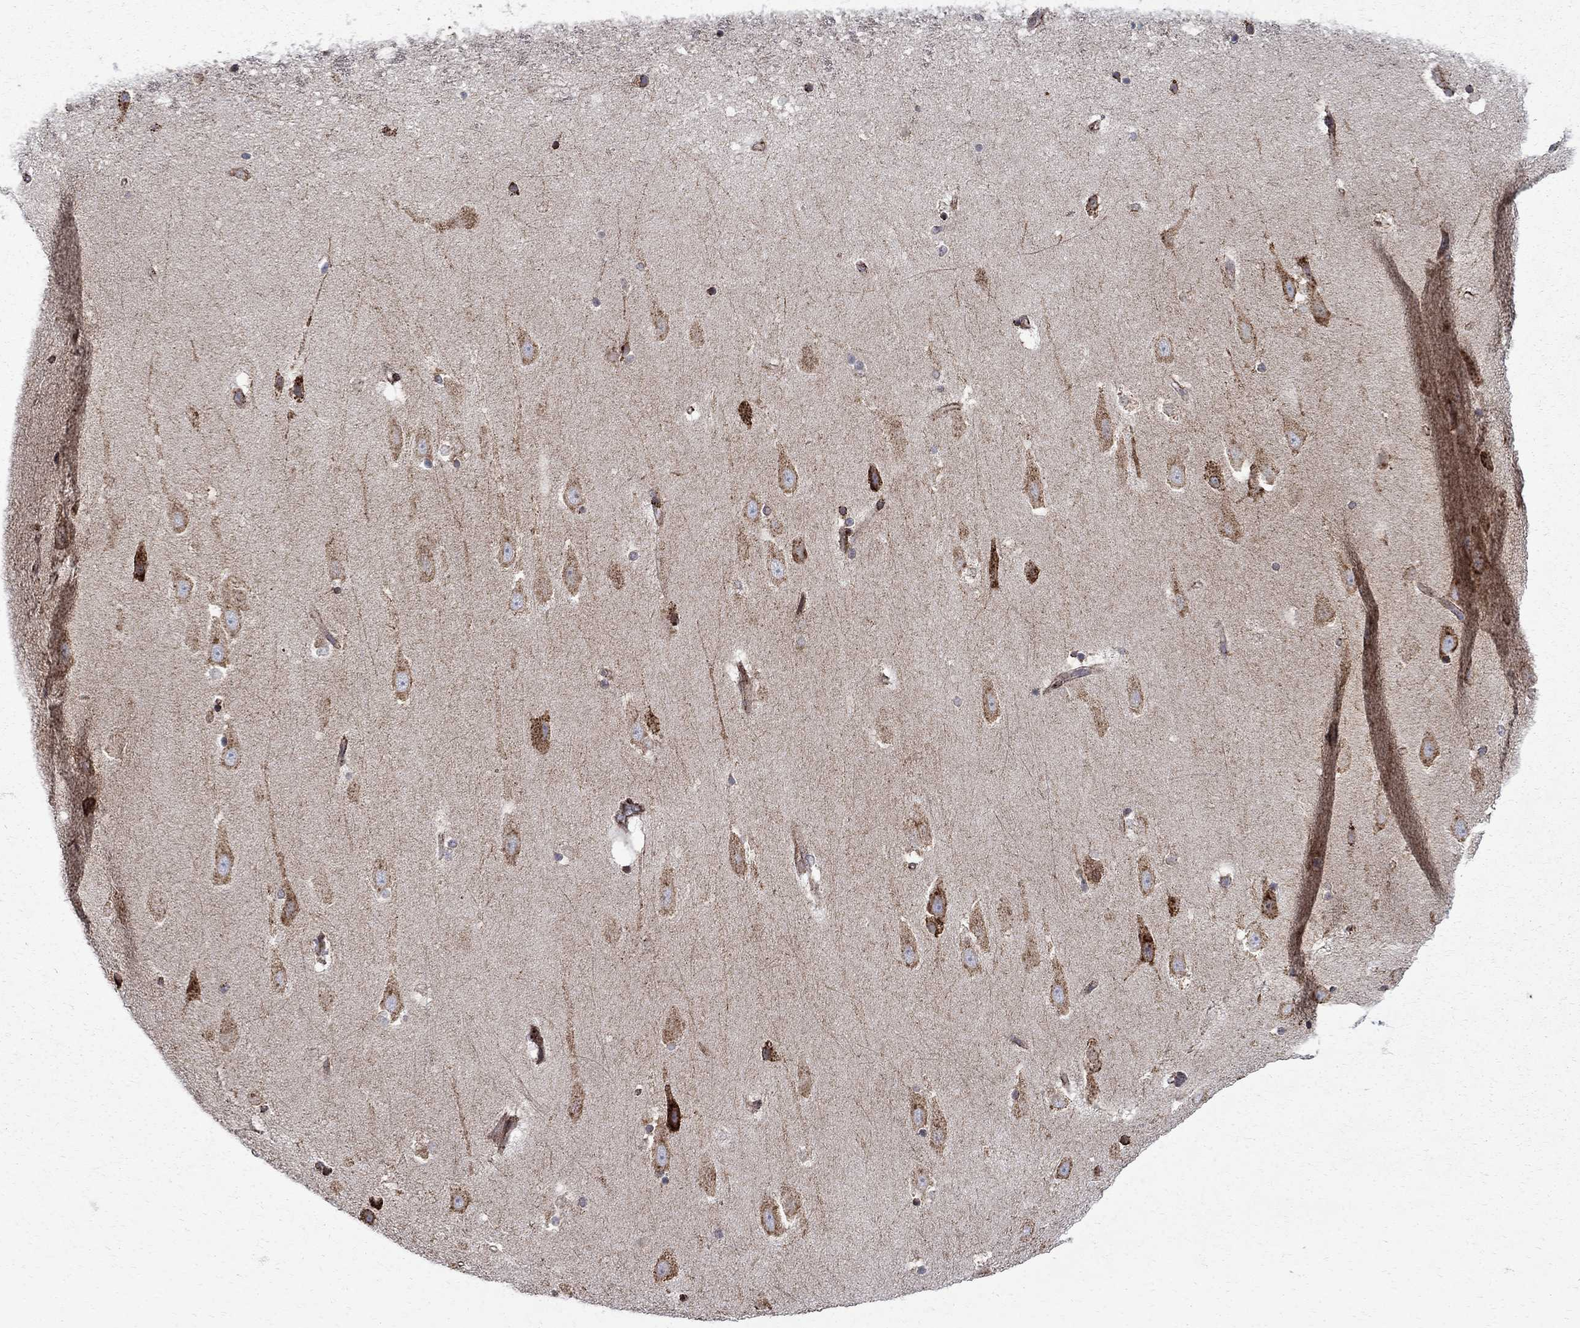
{"staining": {"intensity": "strong", "quantity": "<25%", "location": "cytoplasmic/membranous"}, "tissue": "hippocampus", "cell_type": "Glial cells", "image_type": "normal", "snomed": [{"axis": "morphology", "description": "Normal tissue, NOS"}, {"axis": "topography", "description": "Hippocampus"}], "caption": "Hippocampus stained with DAB (3,3'-diaminobenzidine) immunohistochemistry exhibits medium levels of strong cytoplasmic/membranous positivity in approximately <25% of glial cells.", "gene": "CAB39L", "patient": {"sex": "male", "age": 49}}